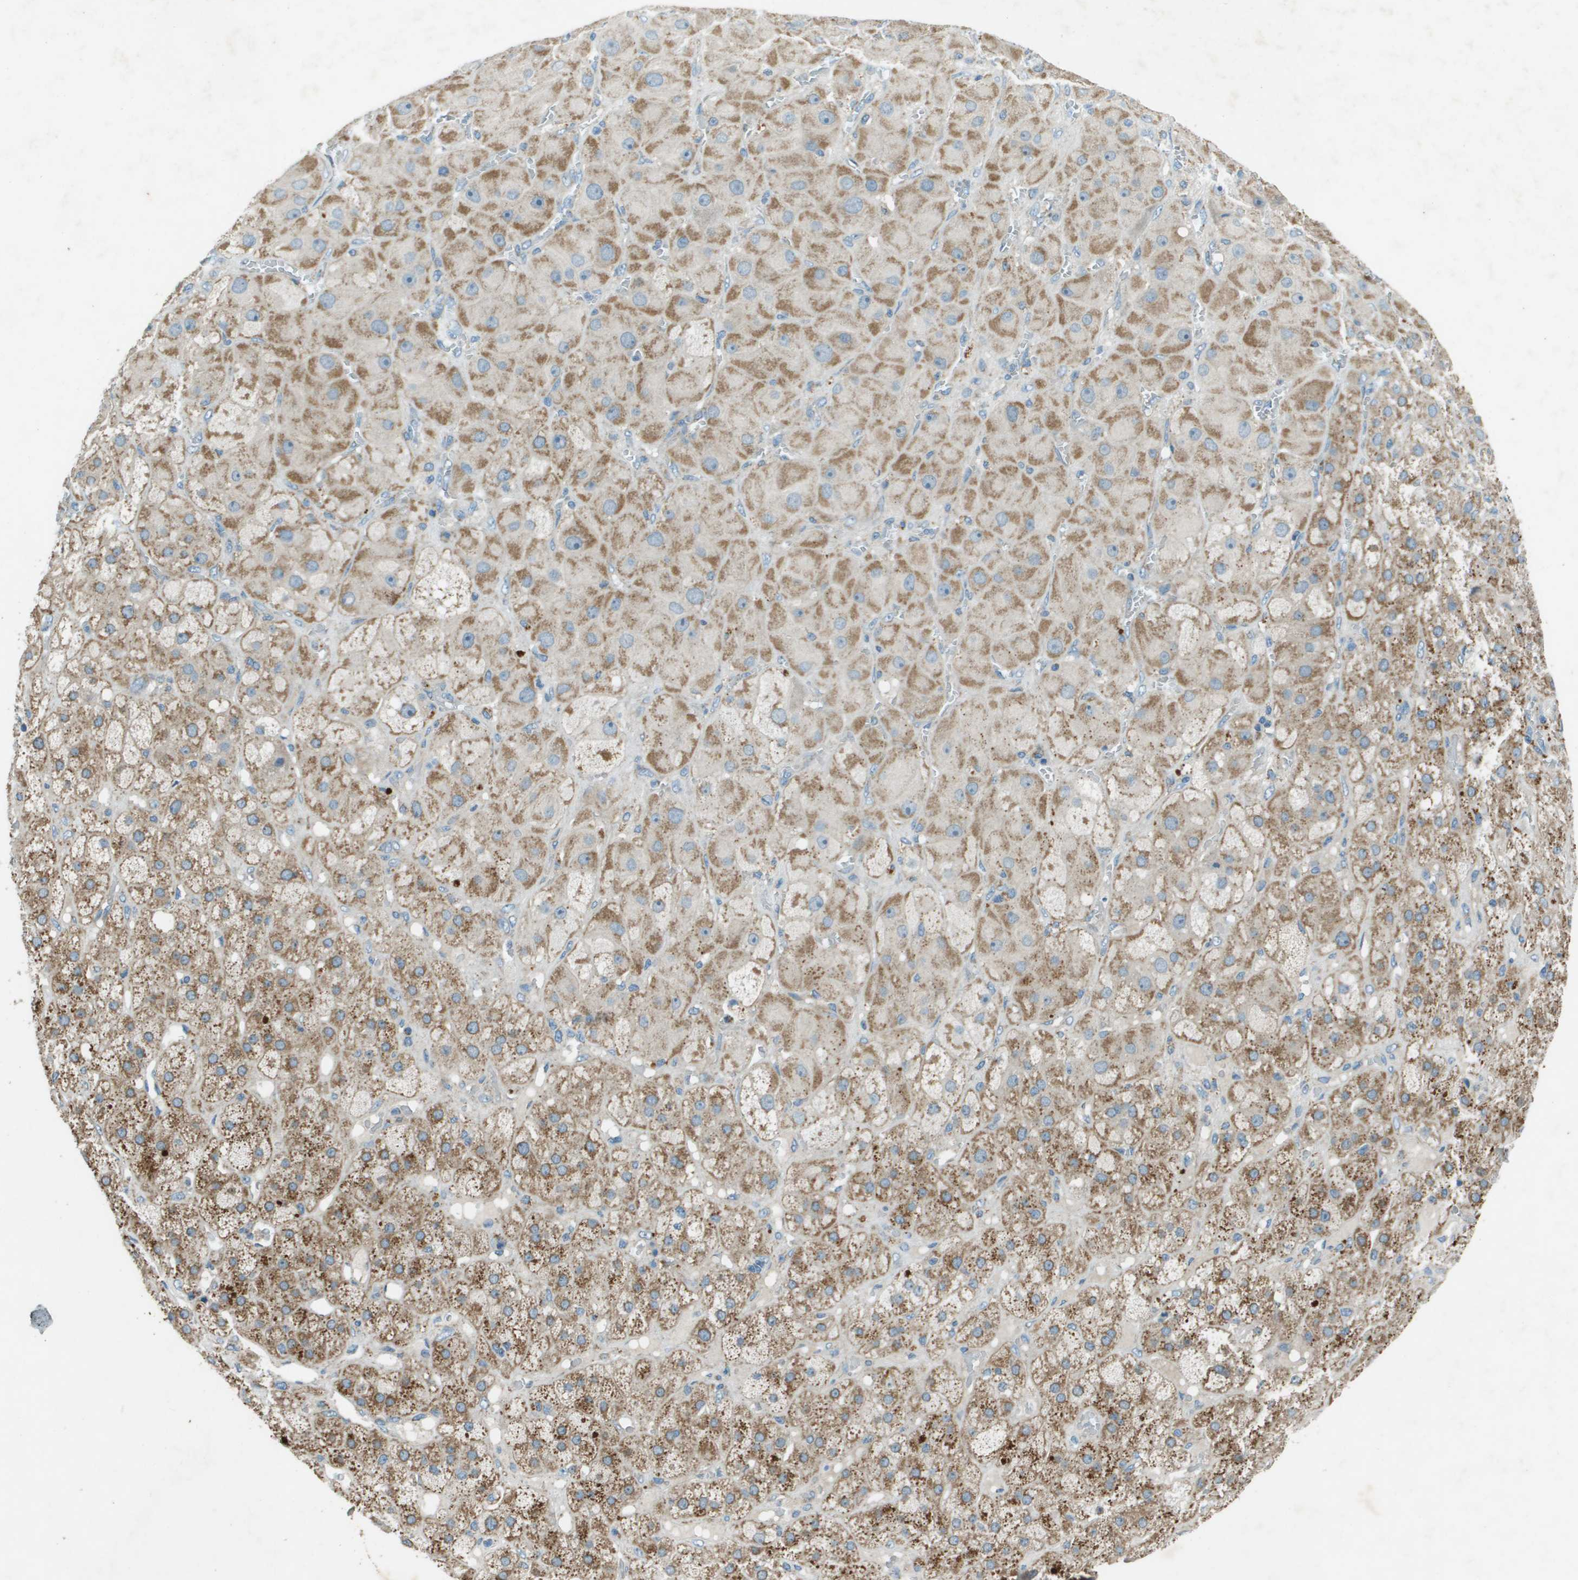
{"staining": {"intensity": "moderate", "quantity": ">75%", "location": "cytoplasmic/membranous"}, "tissue": "adrenal gland", "cell_type": "Glandular cells", "image_type": "normal", "snomed": [{"axis": "morphology", "description": "Normal tissue, NOS"}, {"axis": "topography", "description": "Adrenal gland"}], "caption": "Immunohistochemical staining of benign human adrenal gland exhibits >75% levels of moderate cytoplasmic/membranous protein staining in about >75% of glandular cells. The staining was performed using DAB (3,3'-diaminobenzidine) to visualize the protein expression in brown, while the nuclei were stained in blue with hematoxylin (Magnification: 20x).", "gene": "MIGA1", "patient": {"sex": "female", "age": 47}}